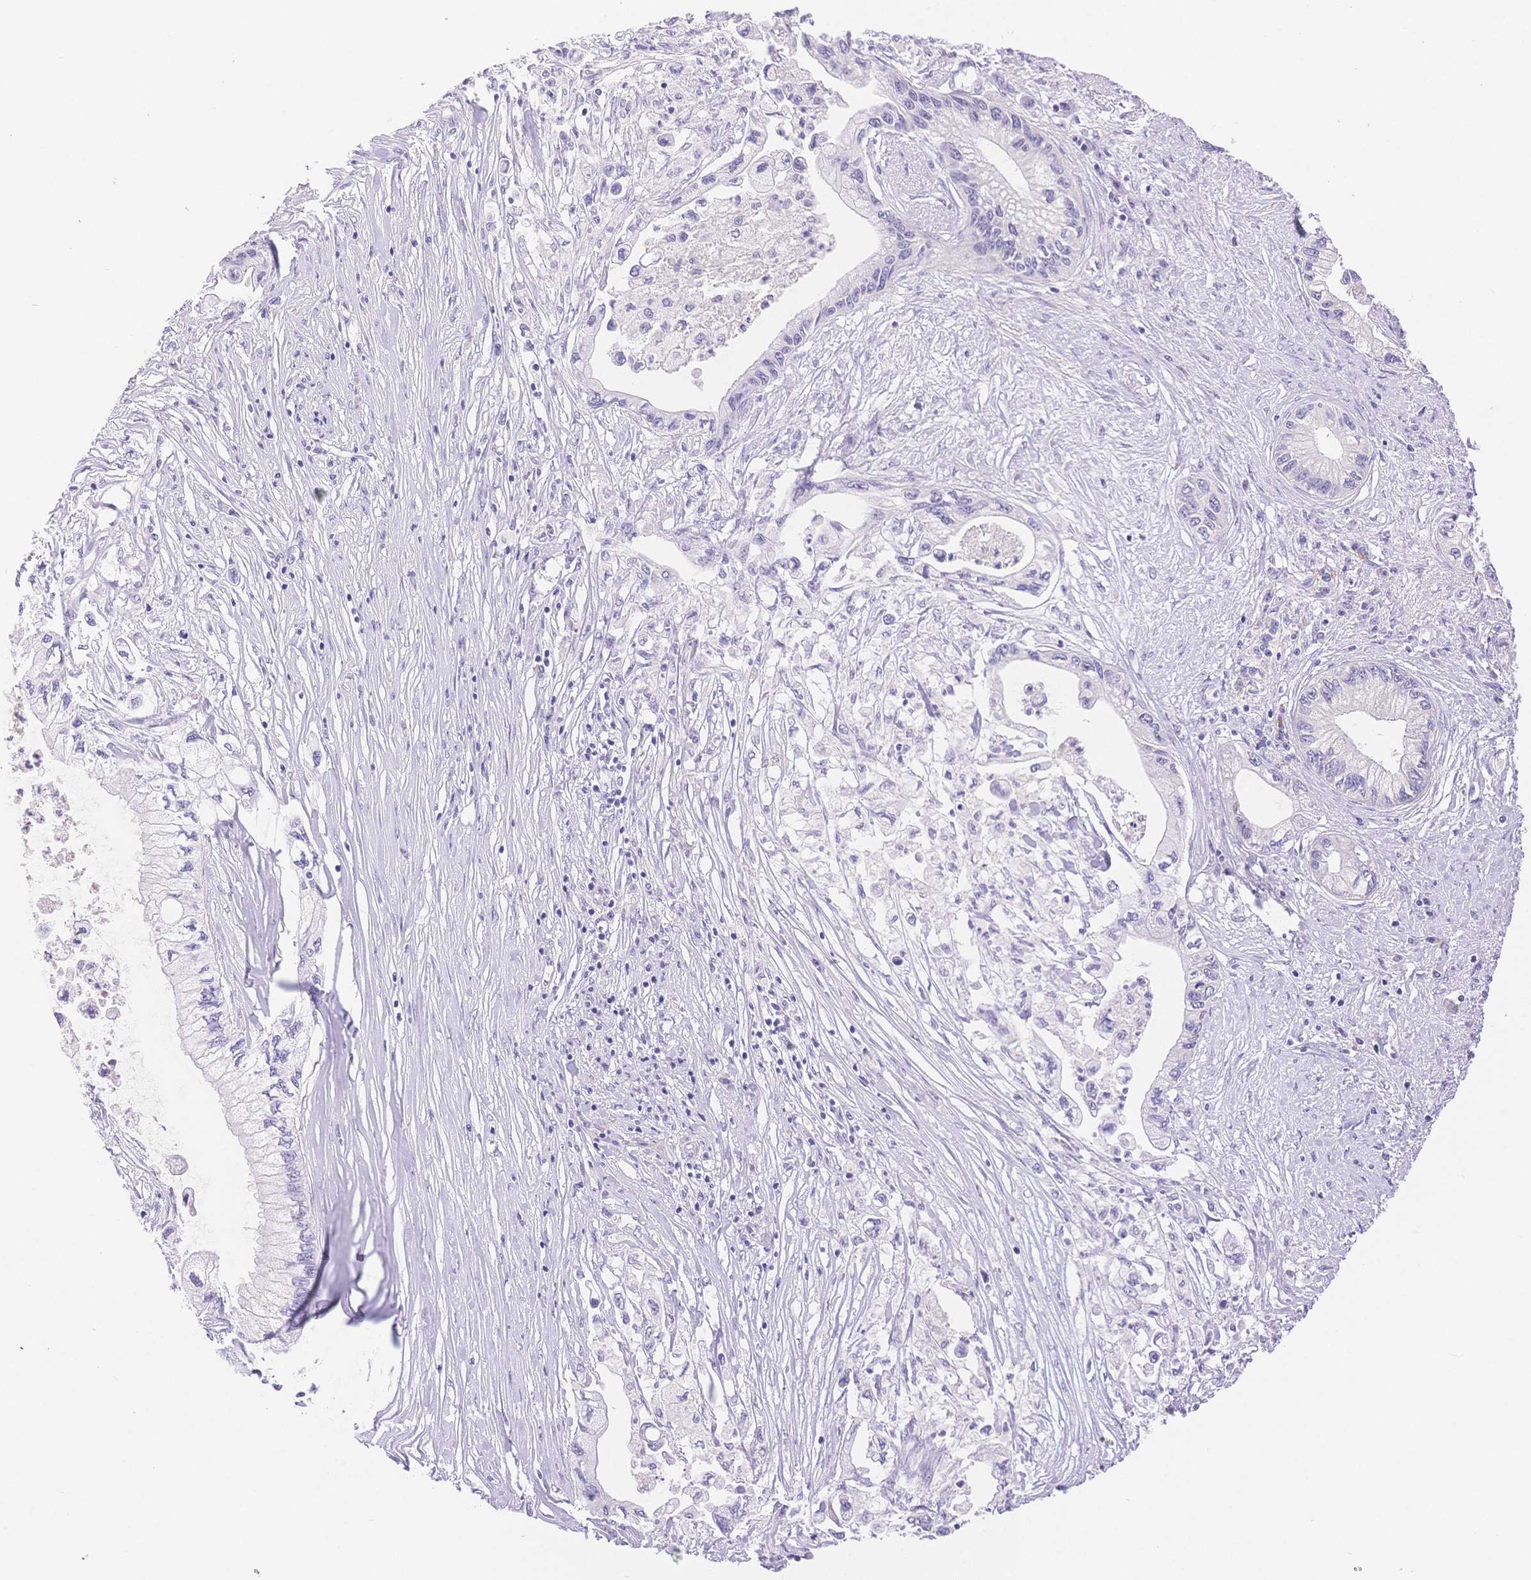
{"staining": {"intensity": "negative", "quantity": "none", "location": "none"}, "tissue": "pancreatic cancer", "cell_type": "Tumor cells", "image_type": "cancer", "snomed": [{"axis": "morphology", "description": "Adenocarcinoma, NOS"}, {"axis": "topography", "description": "Pancreas"}], "caption": "A micrograph of human adenocarcinoma (pancreatic) is negative for staining in tumor cells.", "gene": "MYOM1", "patient": {"sex": "male", "age": 61}}